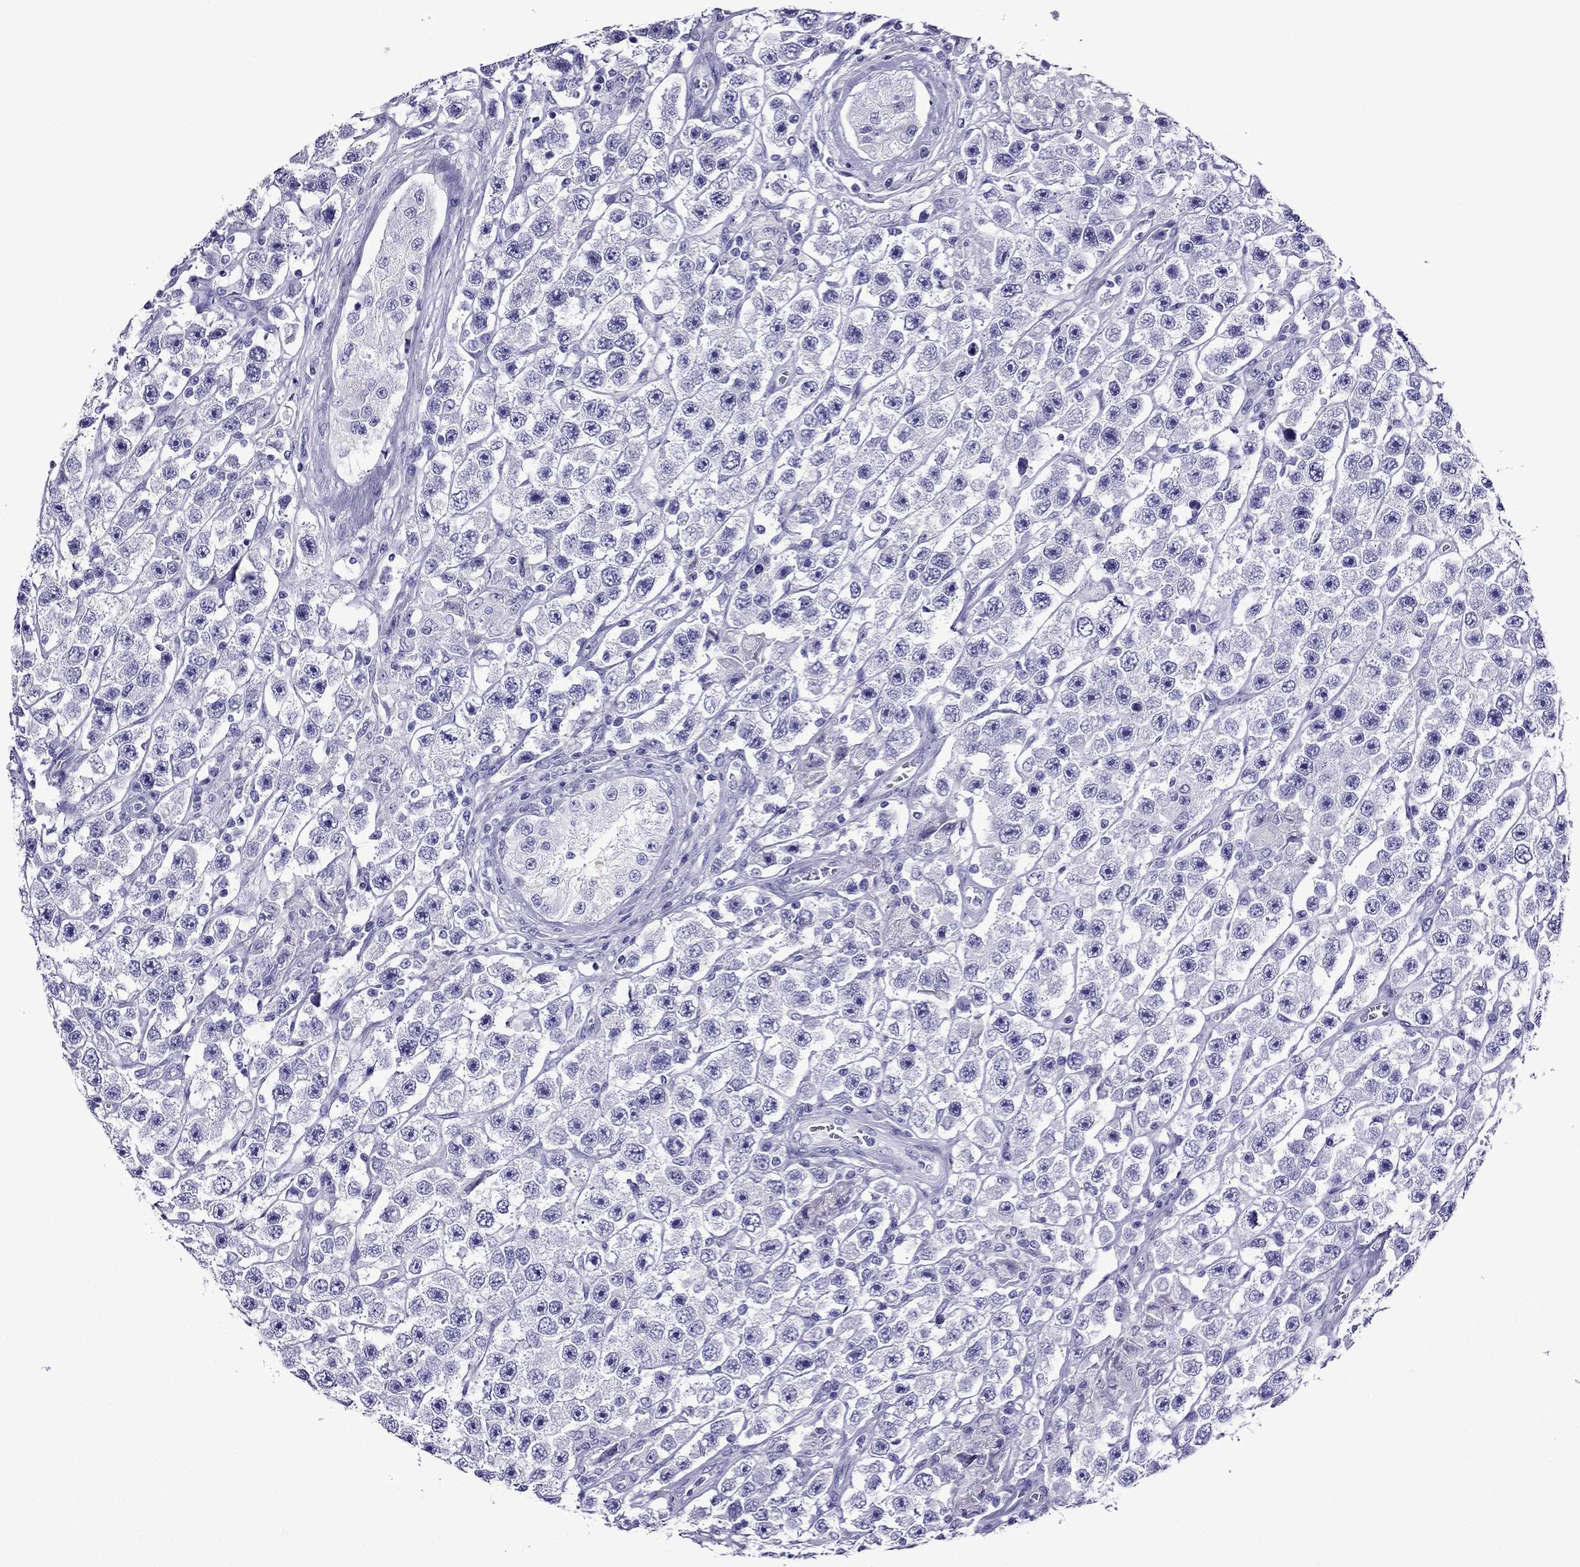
{"staining": {"intensity": "negative", "quantity": "none", "location": "none"}, "tissue": "testis cancer", "cell_type": "Tumor cells", "image_type": "cancer", "snomed": [{"axis": "morphology", "description": "Seminoma, NOS"}, {"axis": "topography", "description": "Testis"}], "caption": "Tumor cells are negative for protein expression in human testis cancer (seminoma).", "gene": "CRYBA1", "patient": {"sex": "male", "age": 45}}